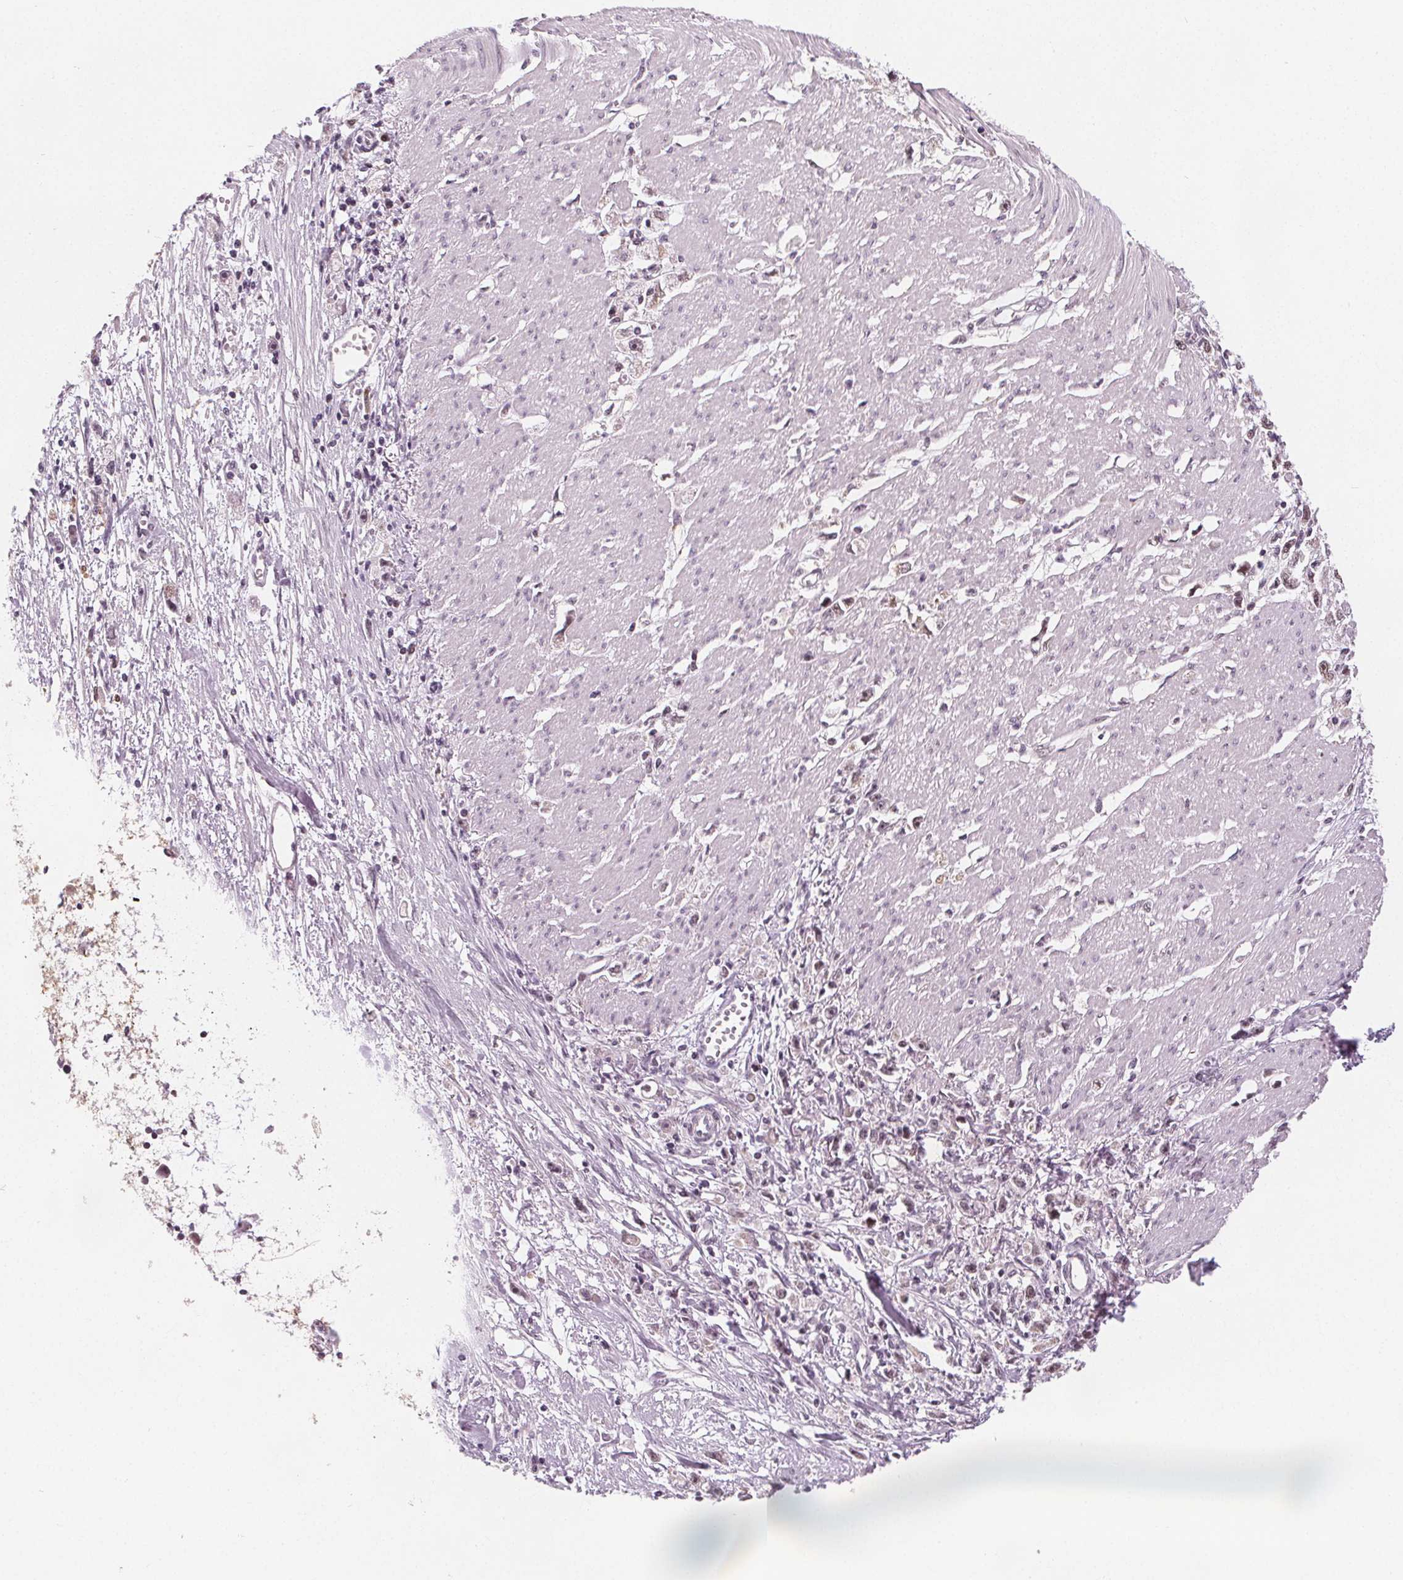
{"staining": {"intensity": "moderate", "quantity": "25%-75%", "location": "nuclear"}, "tissue": "stomach cancer", "cell_type": "Tumor cells", "image_type": "cancer", "snomed": [{"axis": "morphology", "description": "Adenocarcinoma, NOS"}, {"axis": "topography", "description": "Stomach"}], "caption": "A high-resolution photomicrograph shows IHC staining of stomach cancer, which shows moderate nuclear positivity in approximately 25%-75% of tumor cells.", "gene": "DPM2", "patient": {"sex": "female", "age": 59}}